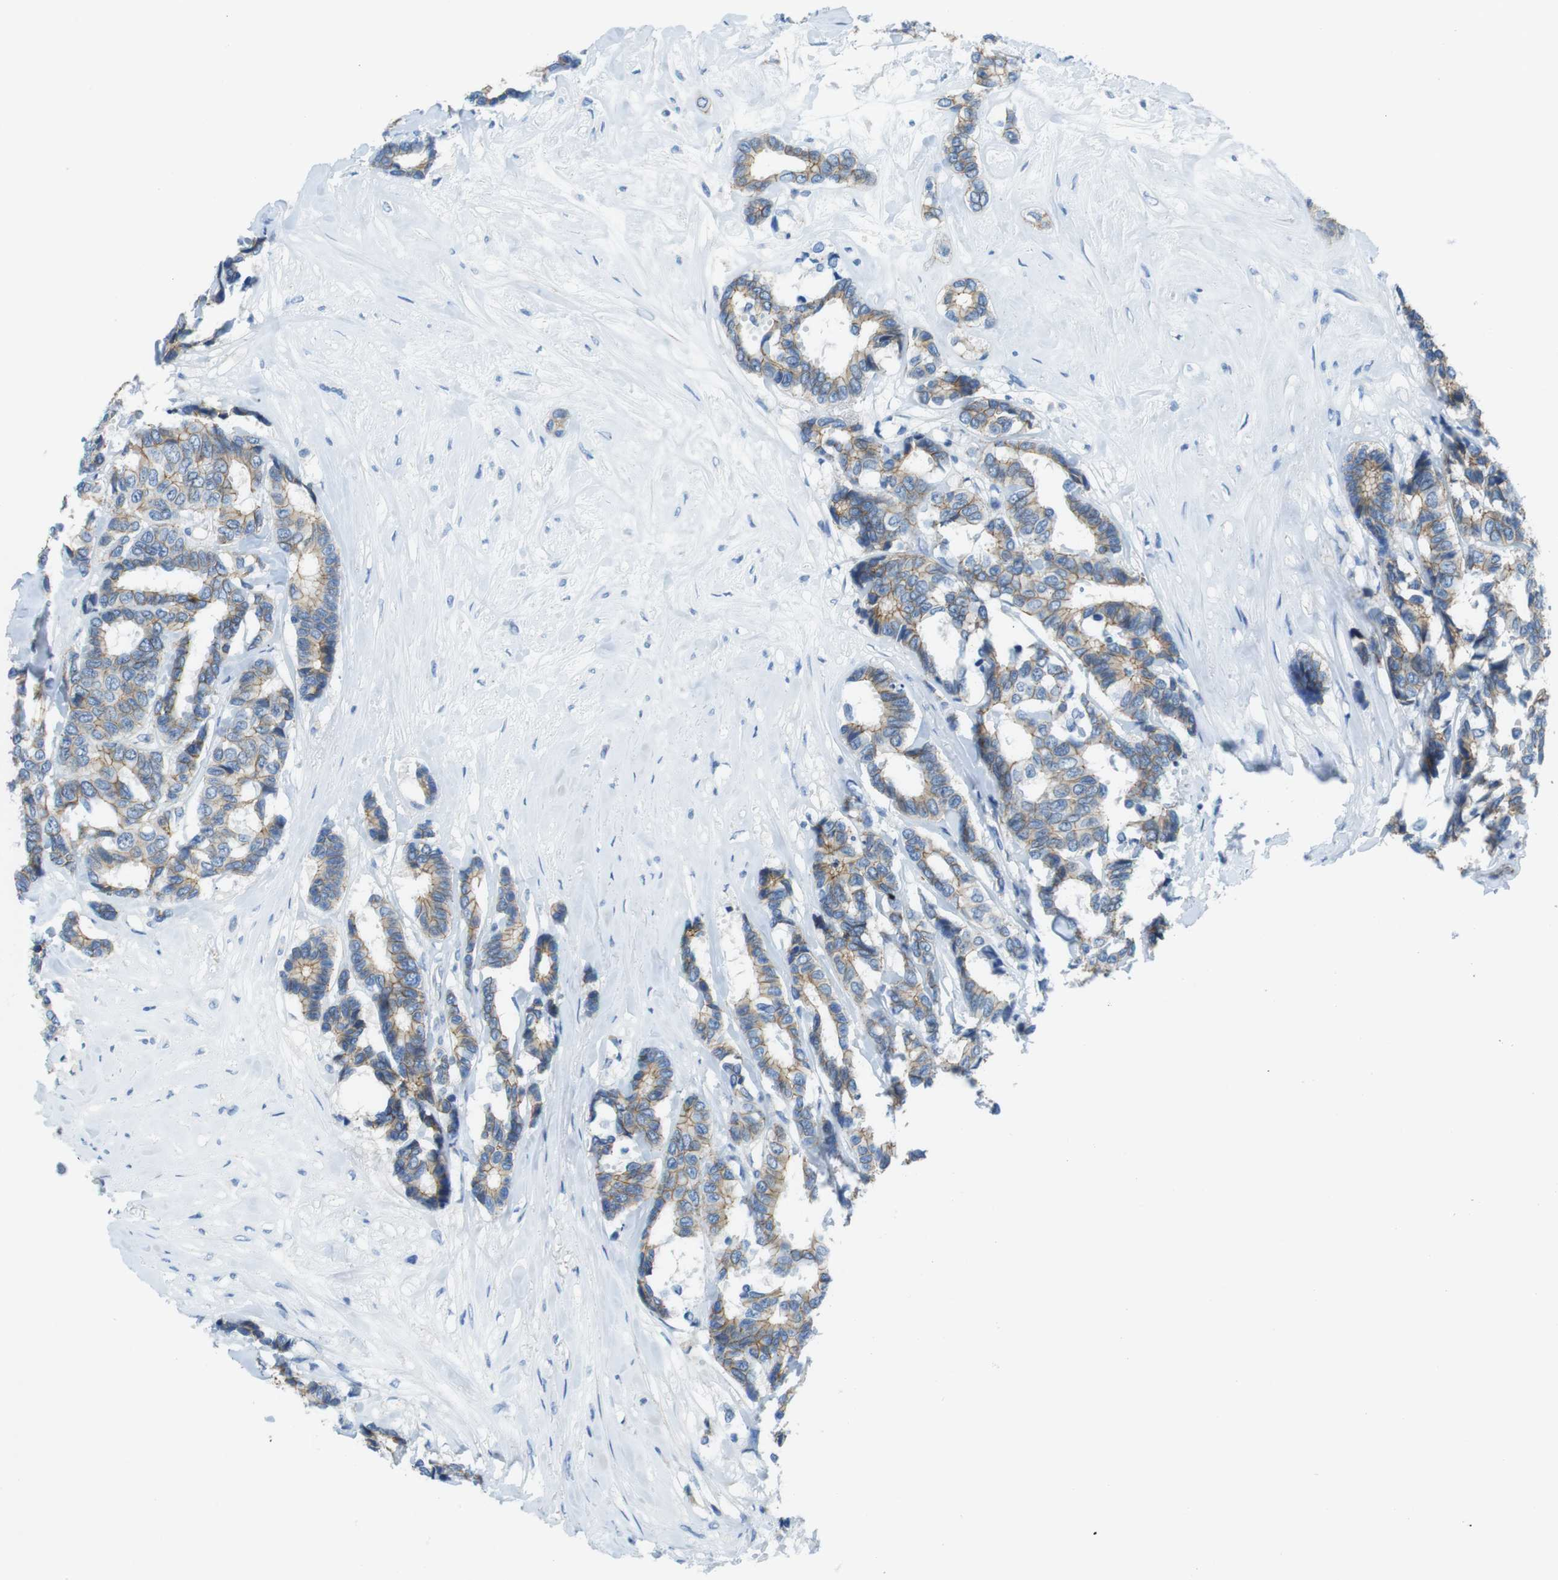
{"staining": {"intensity": "moderate", "quantity": ">75%", "location": "cytoplasmic/membranous"}, "tissue": "breast cancer", "cell_type": "Tumor cells", "image_type": "cancer", "snomed": [{"axis": "morphology", "description": "Duct carcinoma"}, {"axis": "topography", "description": "Breast"}], "caption": "A brown stain highlights moderate cytoplasmic/membranous positivity of a protein in human breast cancer (invasive ductal carcinoma) tumor cells.", "gene": "SLC6A6", "patient": {"sex": "female", "age": 87}}